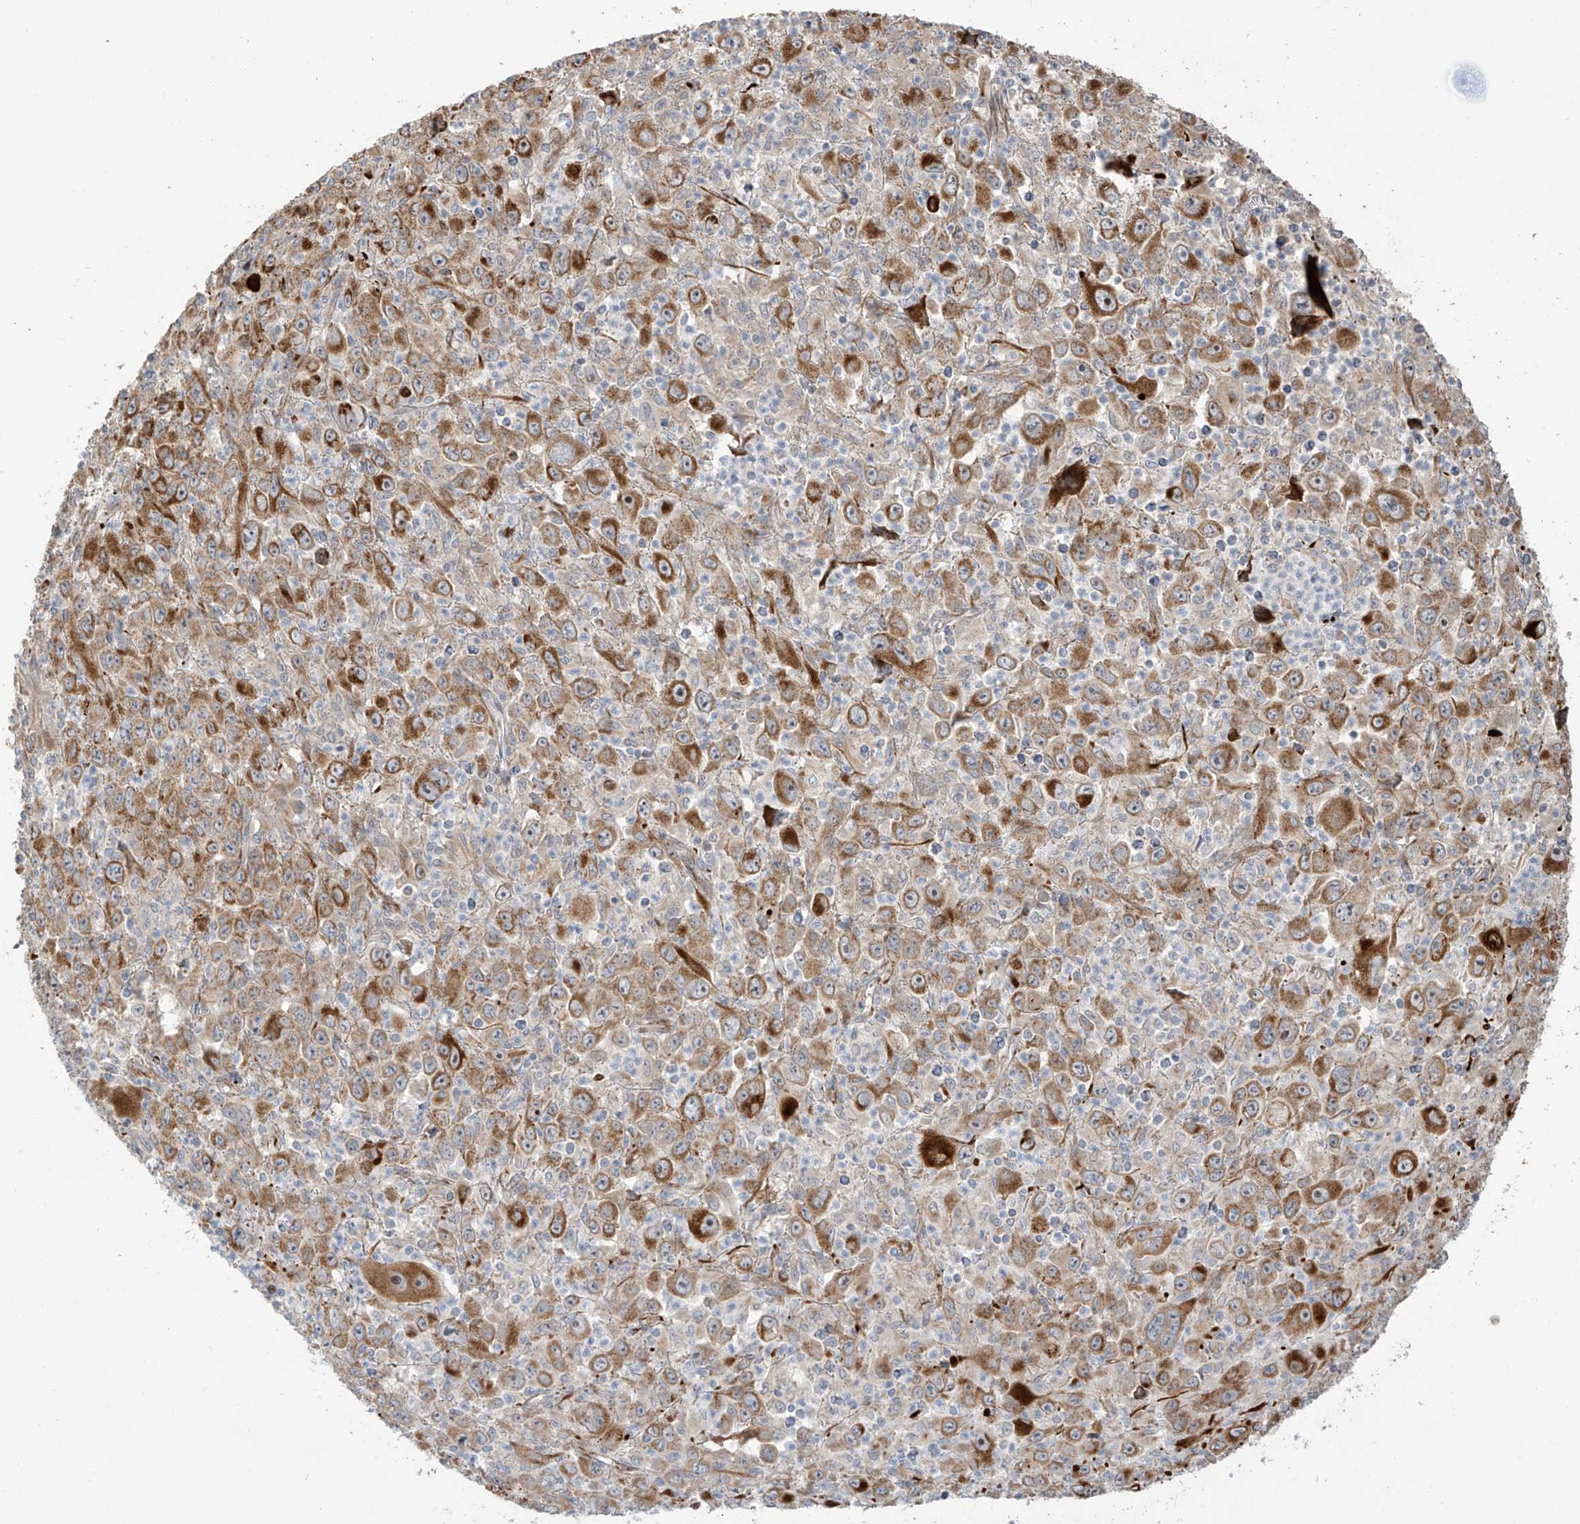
{"staining": {"intensity": "moderate", "quantity": ">75%", "location": "cytoplasmic/membranous"}, "tissue": "melanoma", "cell_type": "Tumor cells", "image_type": "cancer", "snomed": [{"axis": "morphology", "description": "Malignant melanoma, Metastatic site"}, {"axis": "topography", "description": "Skin"}], "caption": "DAB immunohistochemical staining of malignant melanoma (metastatic site) shows moderate cytoplasmic/membranous protein expression in about >75% of tumor cells.", "gene": "DCDC2", "patient": {"sex": "female", "age": 56}}